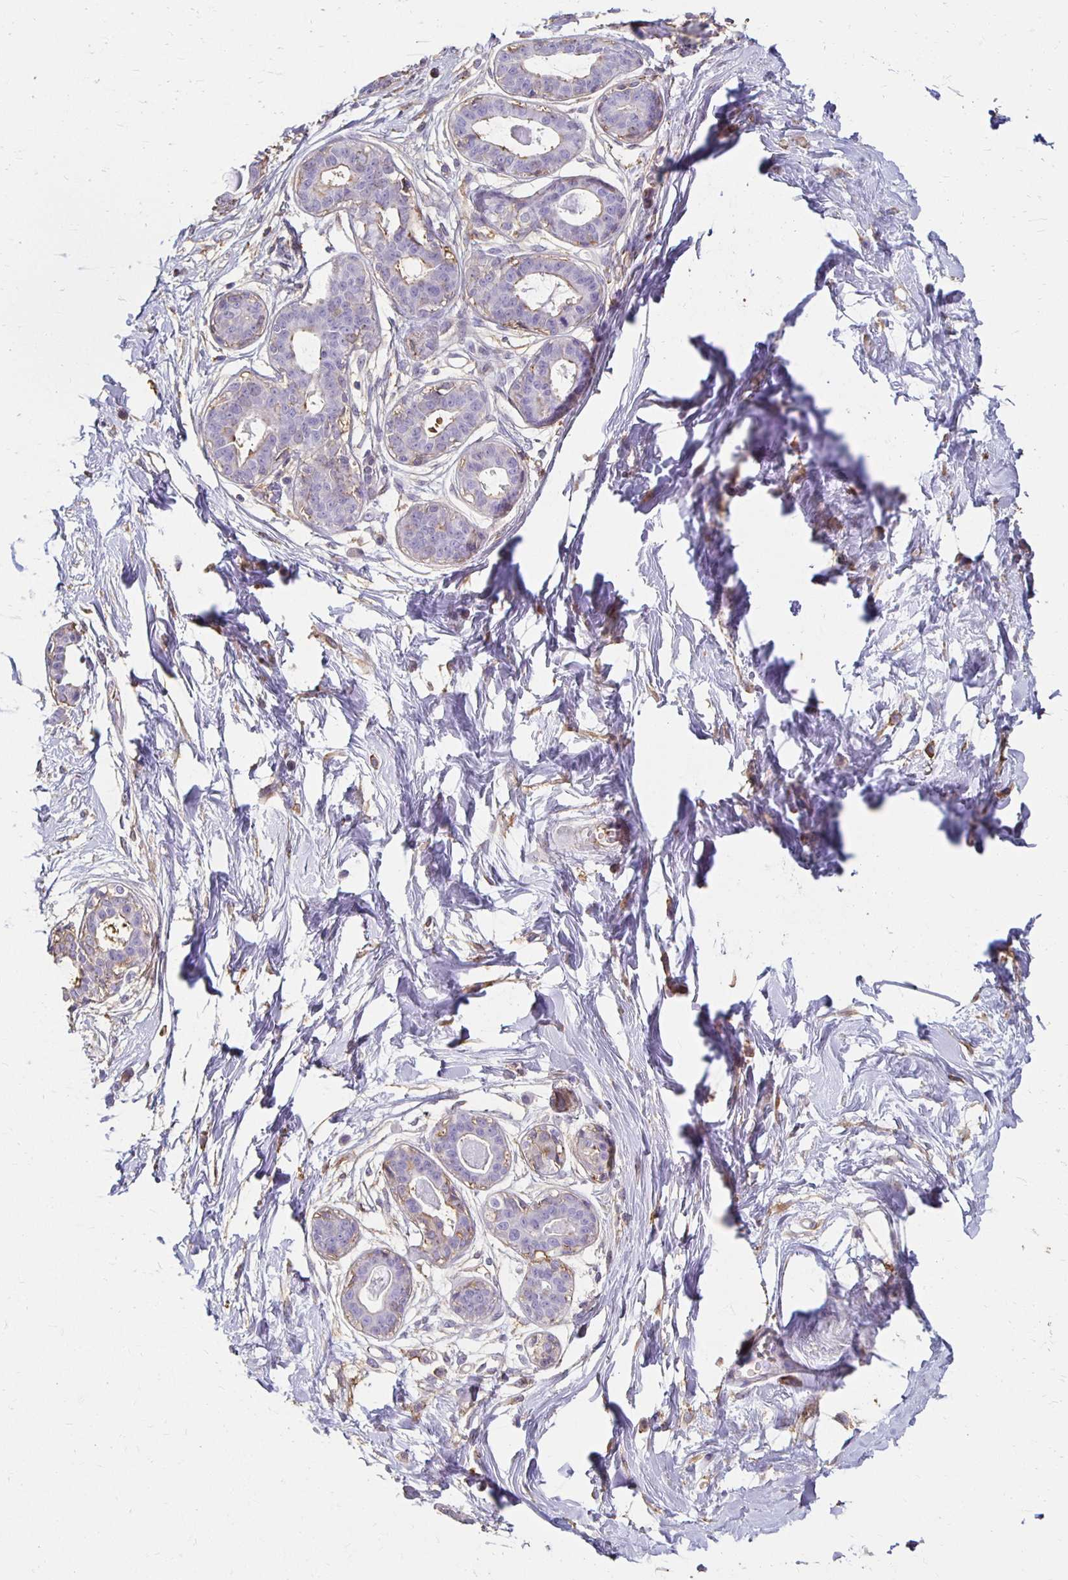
{"staining": {"intensity": "negative", "quantity": "none", "location": "none"}, "tissue": "breast", "cell_type": "Adipocytes", "image_type": "normal", "snomed": [{"axis": "morphology", "description": "Normal tissue, NOS"}, {"axis": "topography", "description": "Breast"}], "caption": "Image shows no protein expression in adipocytes of normal breast. (DAB immunohistochemistry (IHC) with hematoxylin counter stain).", "gene": "TAS1R3", "patient": {"sex": "female", "age": 45}}